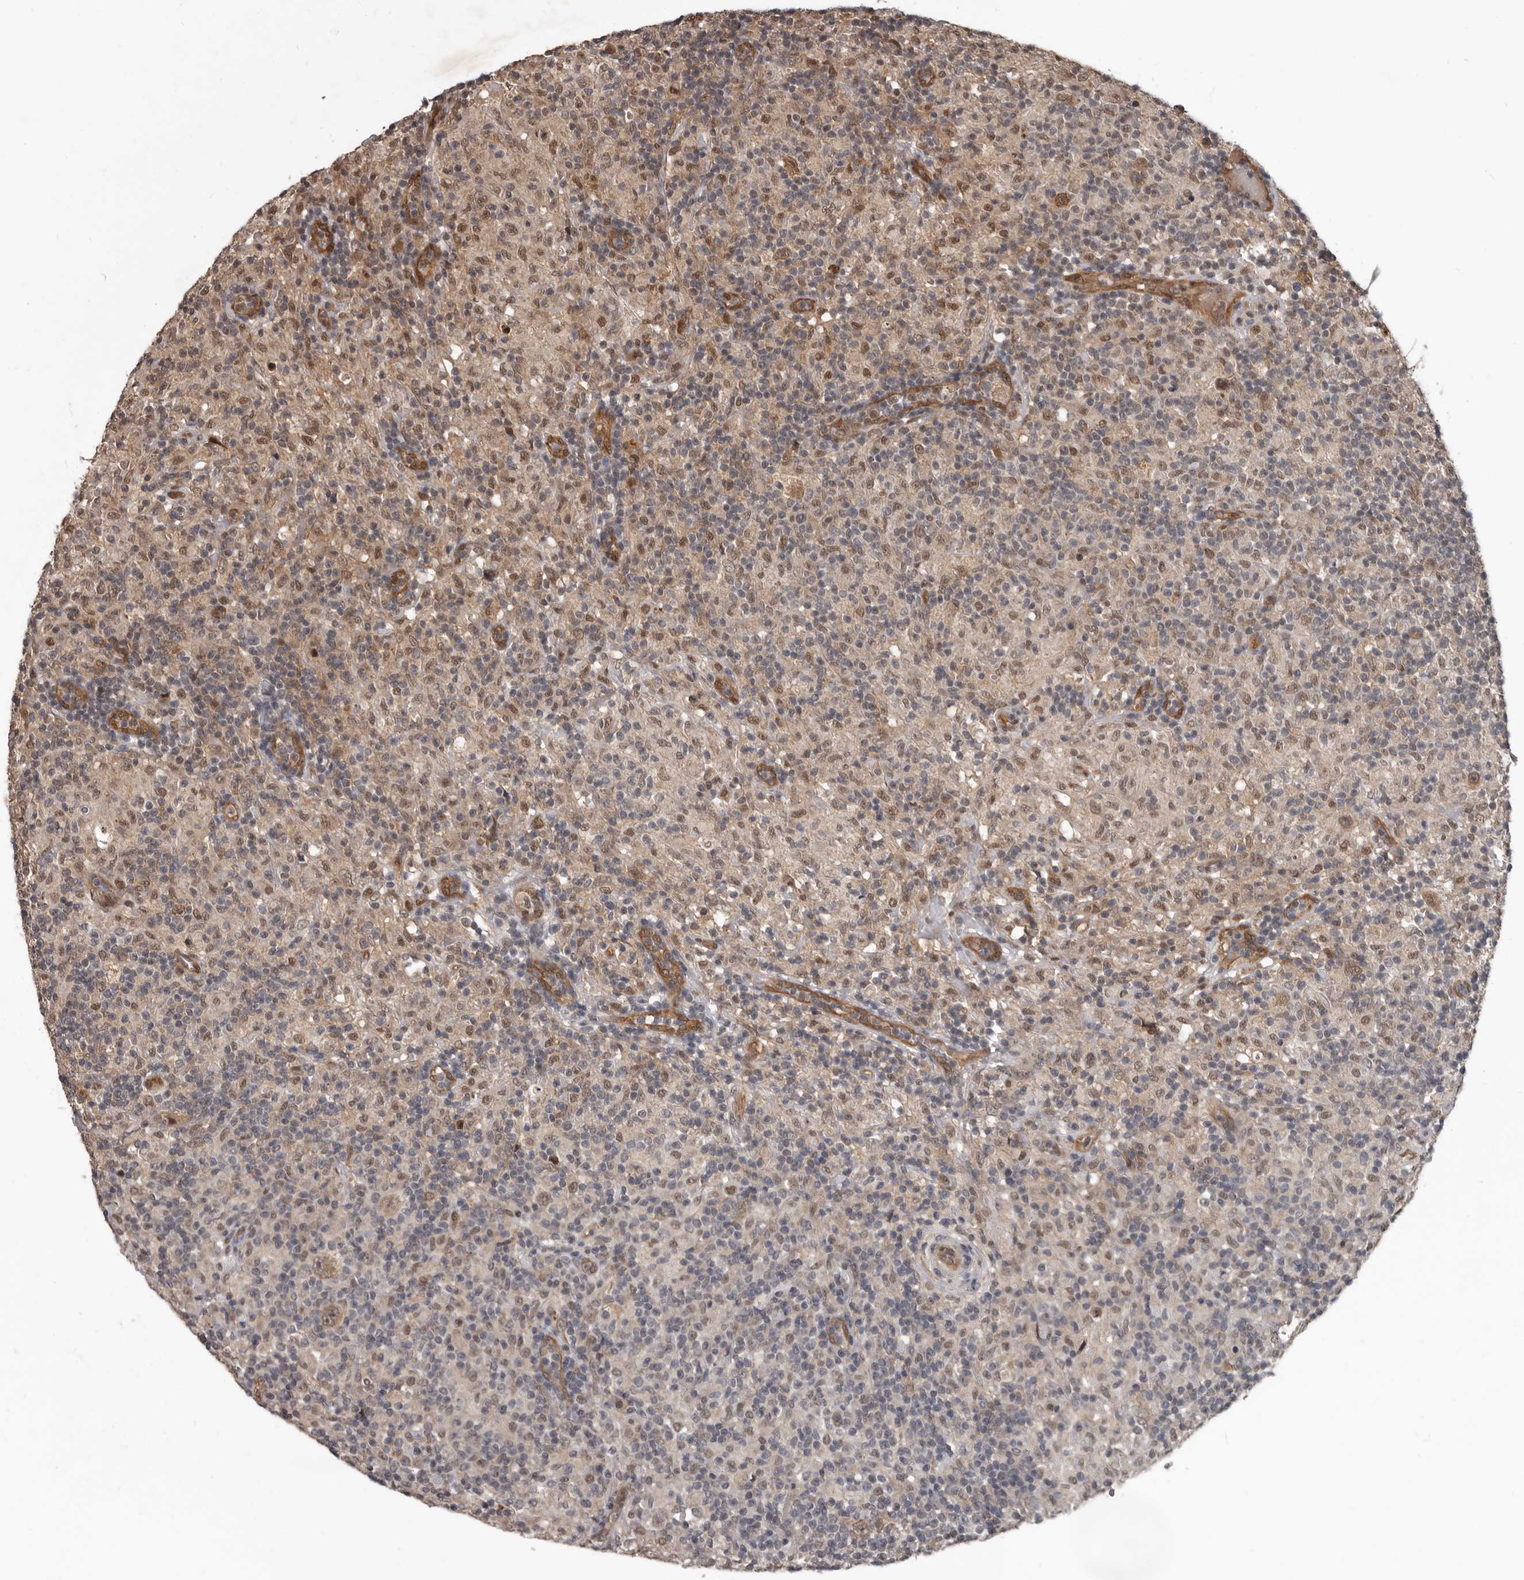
{"staining": {"intensity": "moderate", "quantity": ">75%", "location": "cytoplasmic/membranous"}, "tissue": "lymphoma", "cell_type": "Tumor cells", "image_type": "cancer", "snomed": [{"axis": "morphology", "description": "Hodgkin's disease, NOS"}, {"axis": "topography", "description": "Lymph node"}], "caption": "A high-resolution micrograph shows immunohistochemistry (IHC) staining of lymphoma, which reveals moderate cytoplasmic/membranous staining in about >75% of tumor cells.", "gene": "AHR", "patient": {"sex": "male", "age": 70}}